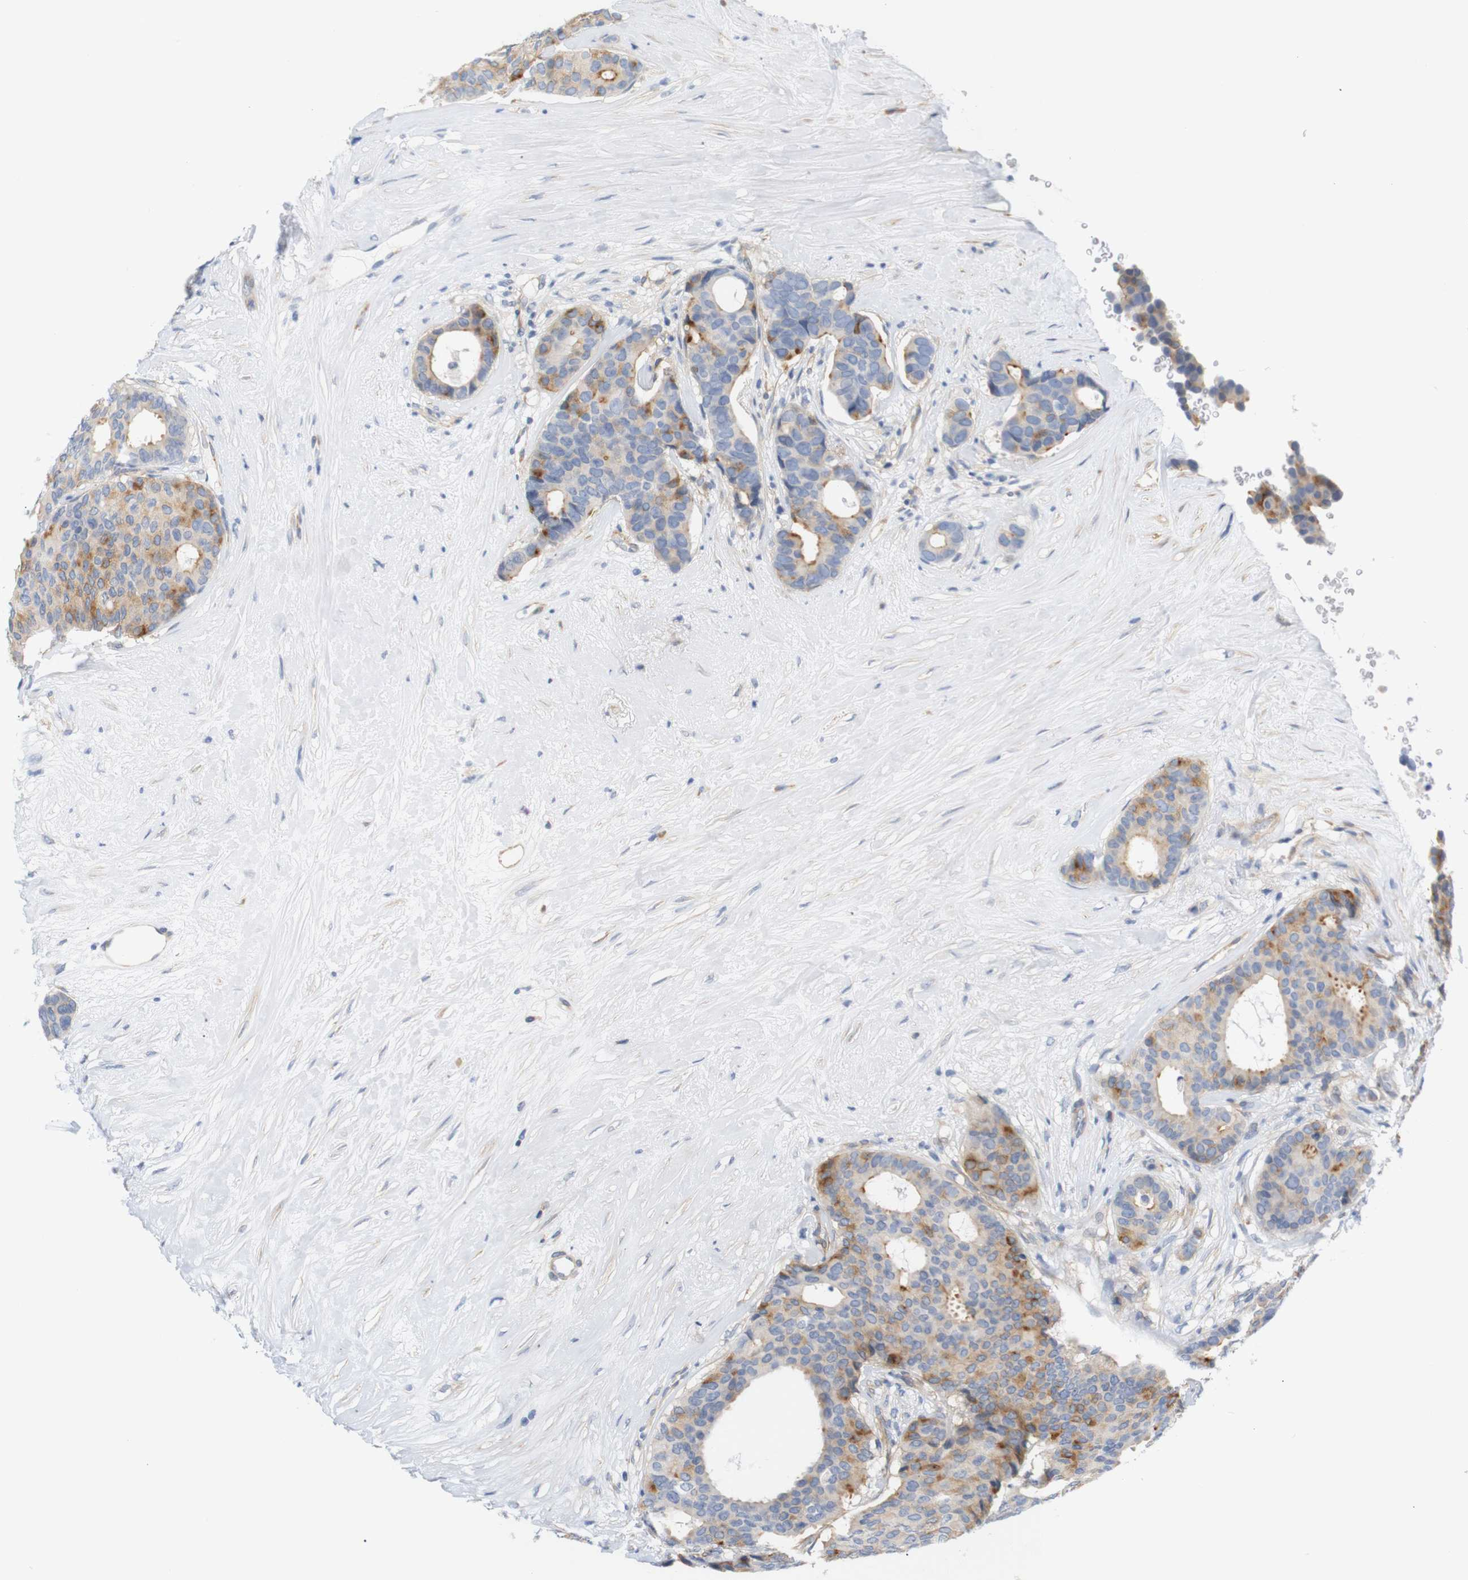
{"staining": {"intensity": "moderate", "quantity": "25%-75%", "location": "cytoplasmic/membranous"}, "tissue": "breast cancer", "cell_type": "Tumor cells", "image_type": "cancer", "snomed": [{"axis": "morphology", "description": "Duct carcinoma"}, {"axis": "topography", "description": "Breast"}], "caption": "This micrograph demonstrates breast cancer stained with IHC to label a protein in brown. The cytoplasmic/membranous of tumor cells show moderate positivity for the protein. Nuclei are counter-stained blue.", "gene": "STMN3", "patient": {"sex": "female", "age": 75}}